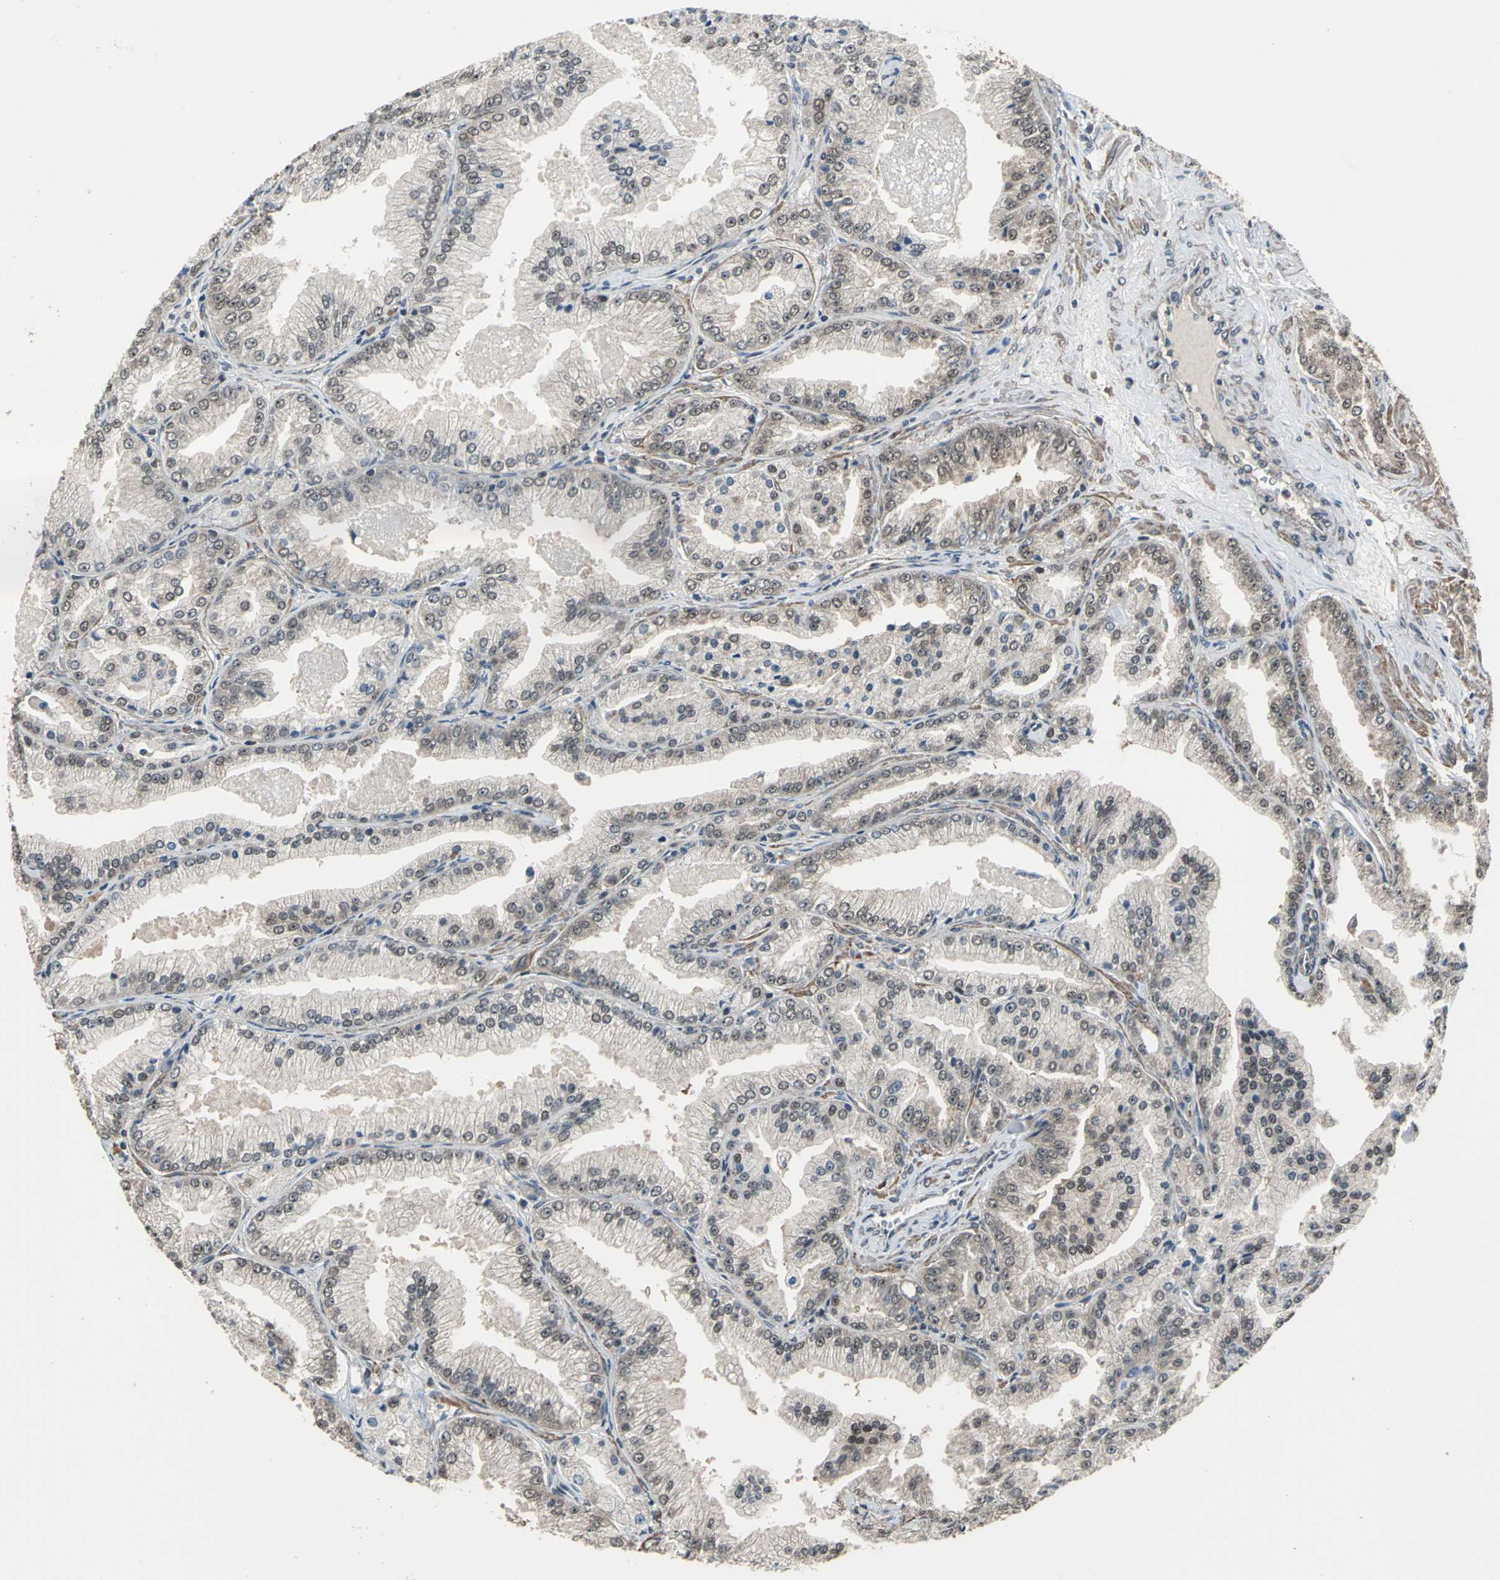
{"staining": {"intensity": "weak", "quantity": "25%-75%", "location": "nuclear"}, "tissue": "prostate cancer", "cell_type": "Tumor cells", "image_type": "cancer", "snomed": [{"axis": "morphology", "description": "Adenocarcinoma, High grade"}, {"axis": "topography", "description": "Prostate"}], "caption": "This is an image of IHC staining of prostate cancer, which shows weak staining in the nuclear of tumor cells.", "gene": "EIF2B2", "patient": {"sex": "male", "age": 61}}